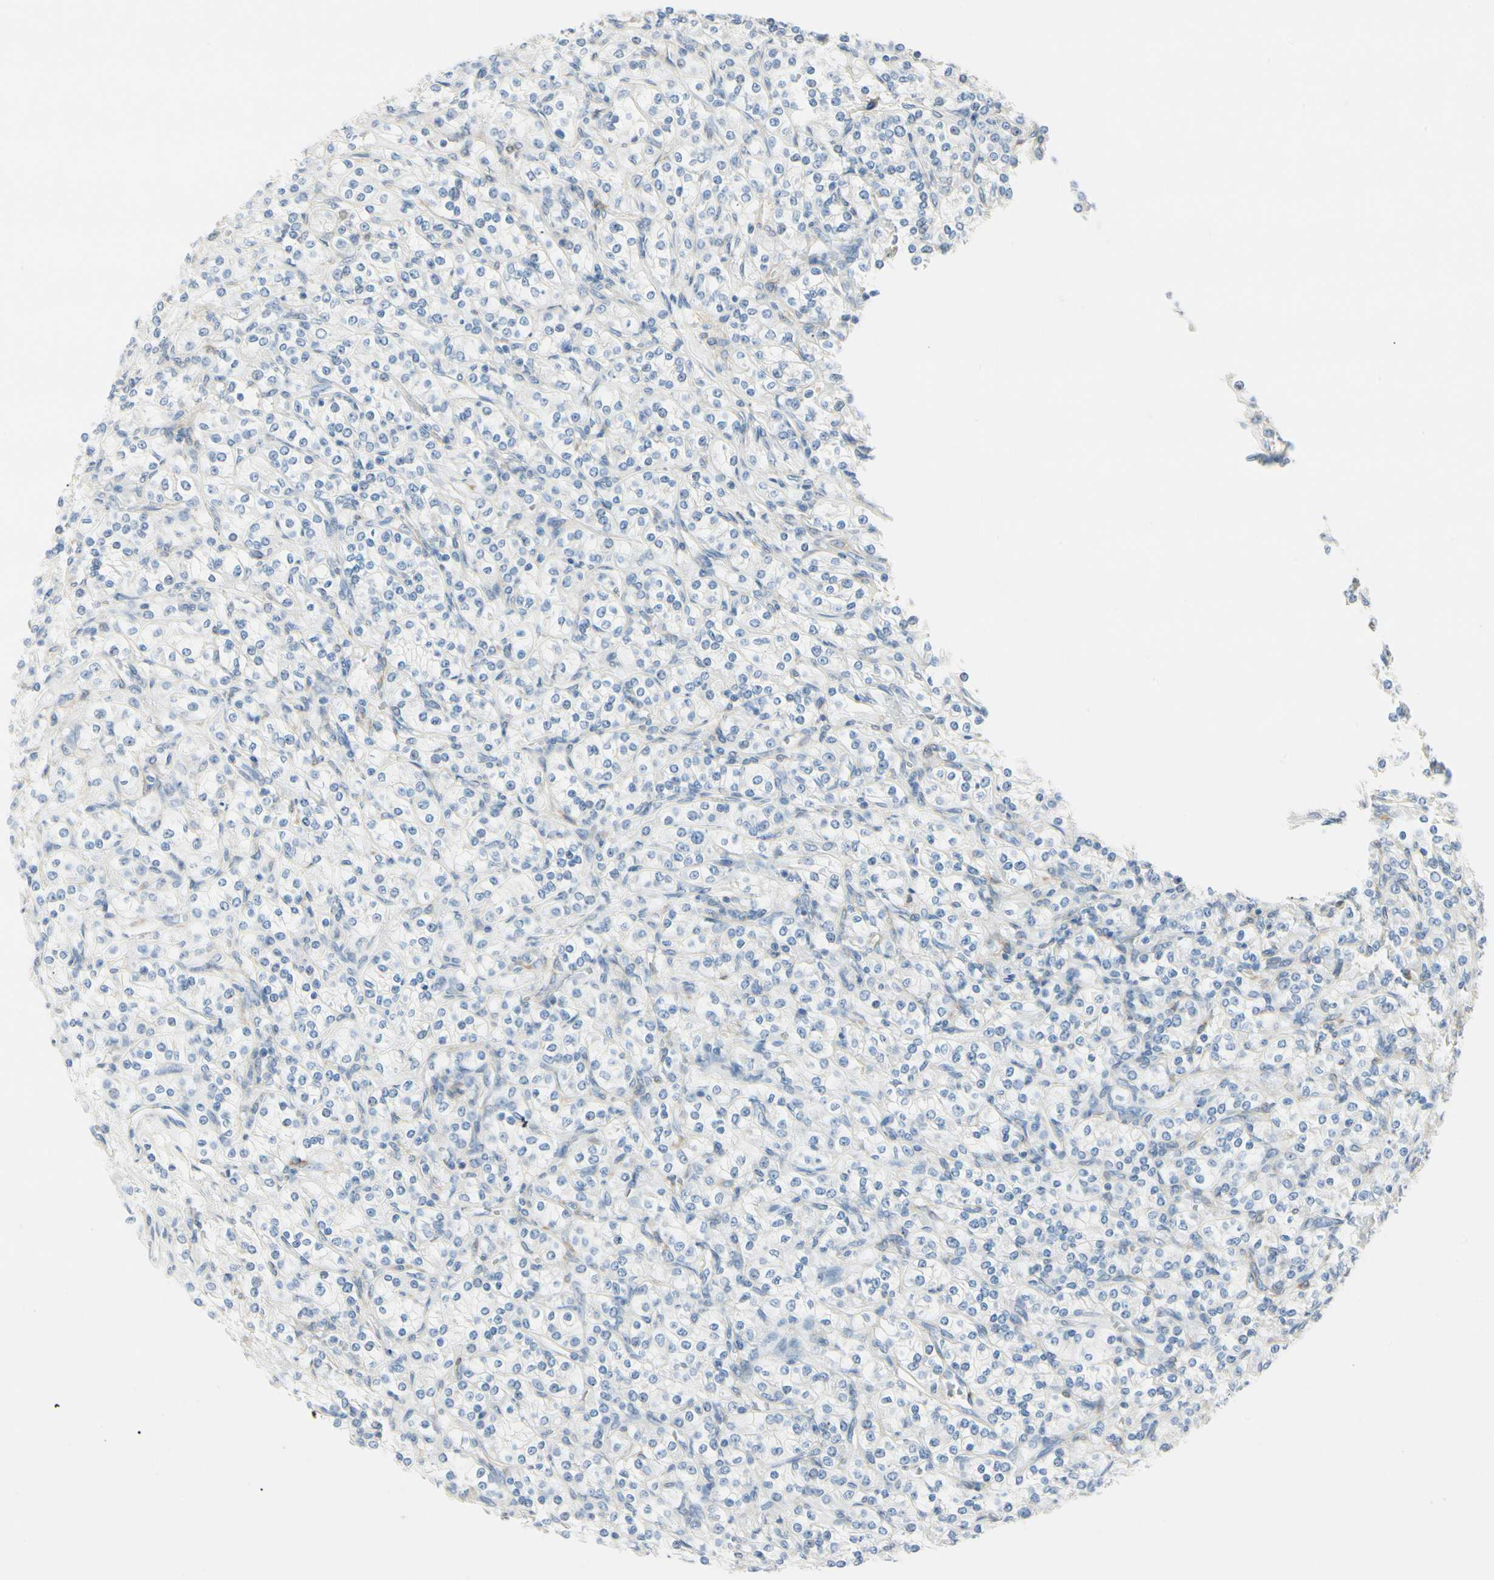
{"staining": {"intensity": "negative", "quantity": "none", "location": "none"}, "tissue": "renal cancer", "cell_type": "Tumor cells", "image_type": "cancer", "snomed": [{"axis": "morphology", "description": "Adenocarcinoma, NOS"}, {"axis": "topography", "description": "Kidney"}], "caption": "DAB immunohistochemical staining of human renal cancer (adenocarcinoma) exhibits no significant staining in tumor cells.", "gene": "AMPH", "patient": {"sex": "male", "age": 77}}